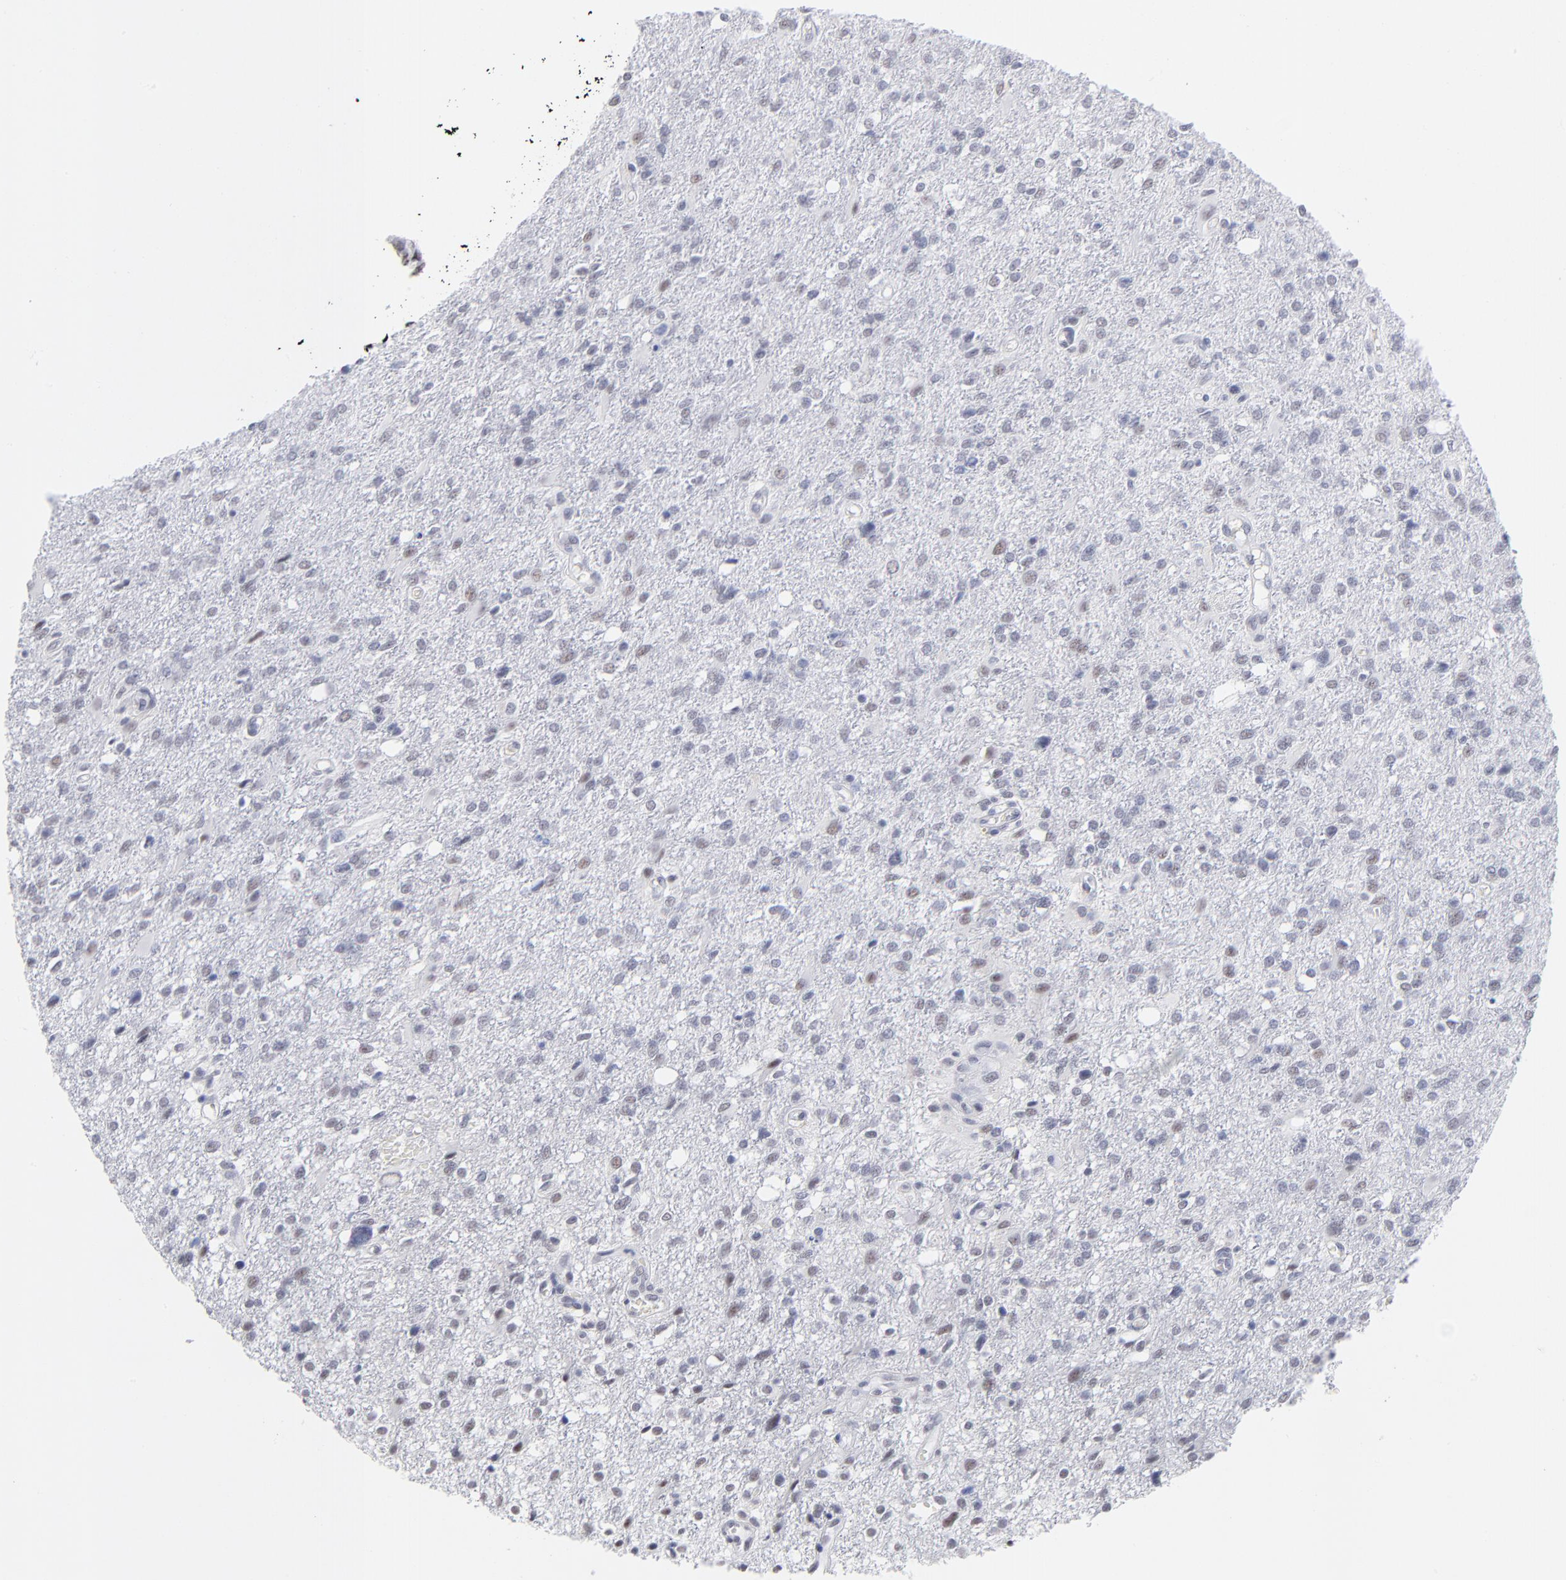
{"staining": {"intensity": "weak", "quantity": "<25%", "location": "nuclear"}, "tissue": "glioma", "cell_type": "Tumor cells", "image_type": "cancer", "snomed": [{"axis": "morphology", "description": "Glioma, malignant, High grade"}, {"axis": "topography", "description": "Cerebral cortex"}], "caption": "Immunohistochemical staining of human glioma exhibits no significant expression in tumor cells. (DAB immunohistochemistry visualized using brightfield microscopy, high magnification).", "gene": "SNRPB", "patient": {"sex": "male", "age": 76}}